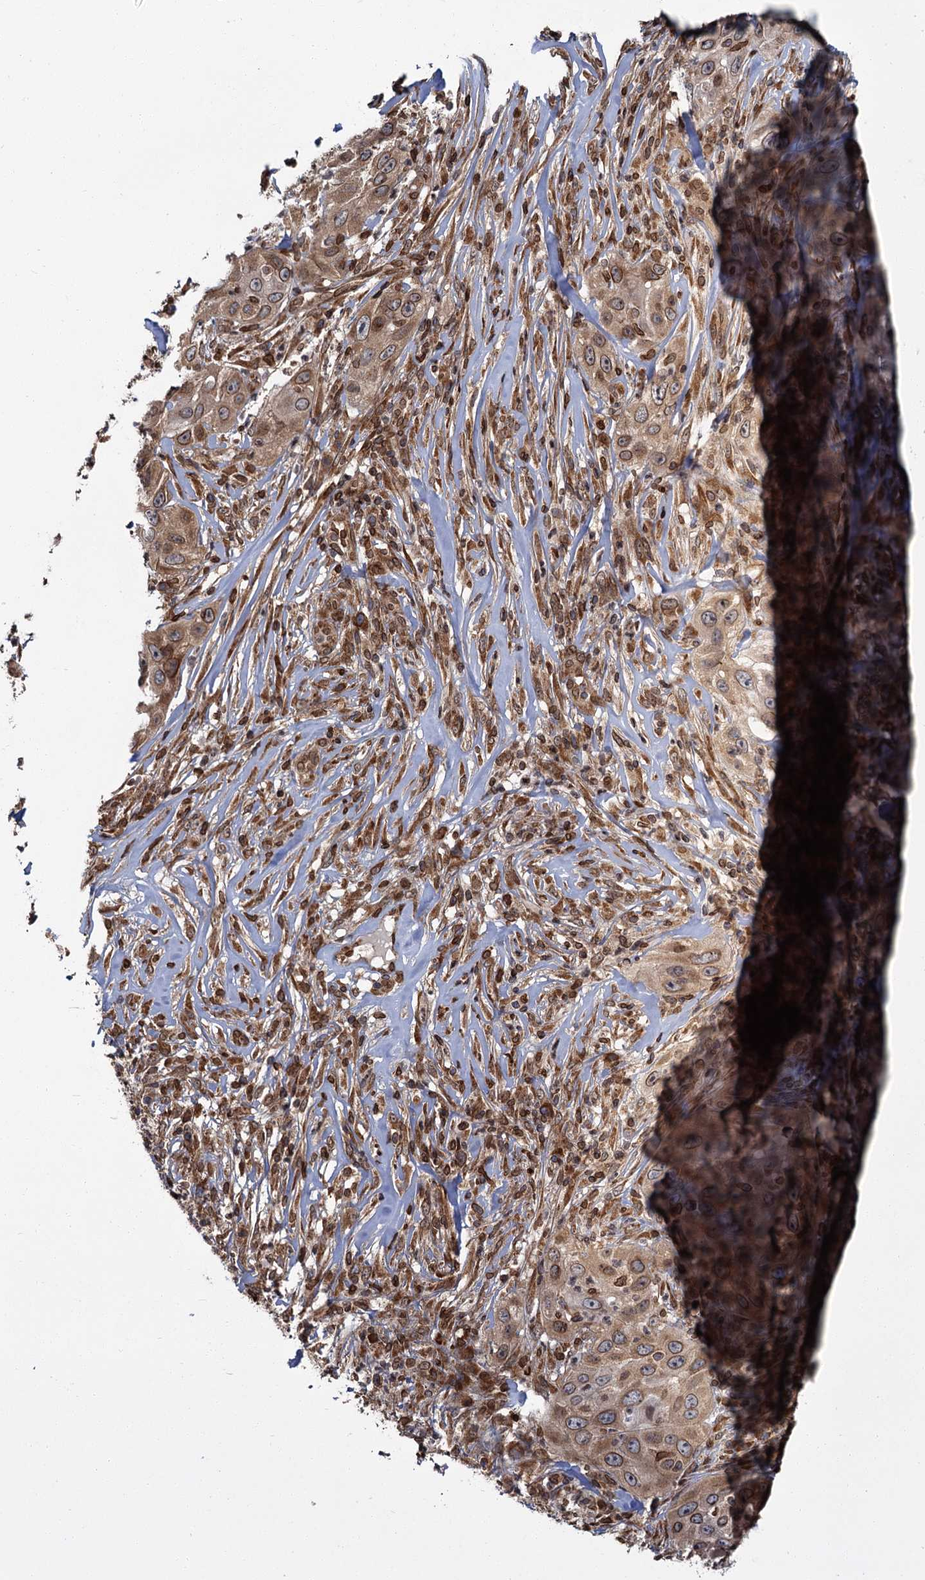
{"staining": {"intensity": "moderate", "quantity": ">75%", "location": "cytoplasmic/membranous,nuclear"}, "tissue": "skin cancer", "cell_type": "Tumor cells", "image_type": "cancer", "snomed": [{"axis": "morphology", "description": "Squamous cell carcinoma, NOS"}, {"axis": "topography", "description": "Skin"}], "caption": "DAB immunohistochemical staining of skin cancer (squamous cell carcinoma) exhibits moderate cytoplasmic/membranous and nuclear protein positivity in about >75% of tumor cells.", "gene": "CFAP46", "patient": {"sex": "female", "age": 44}}